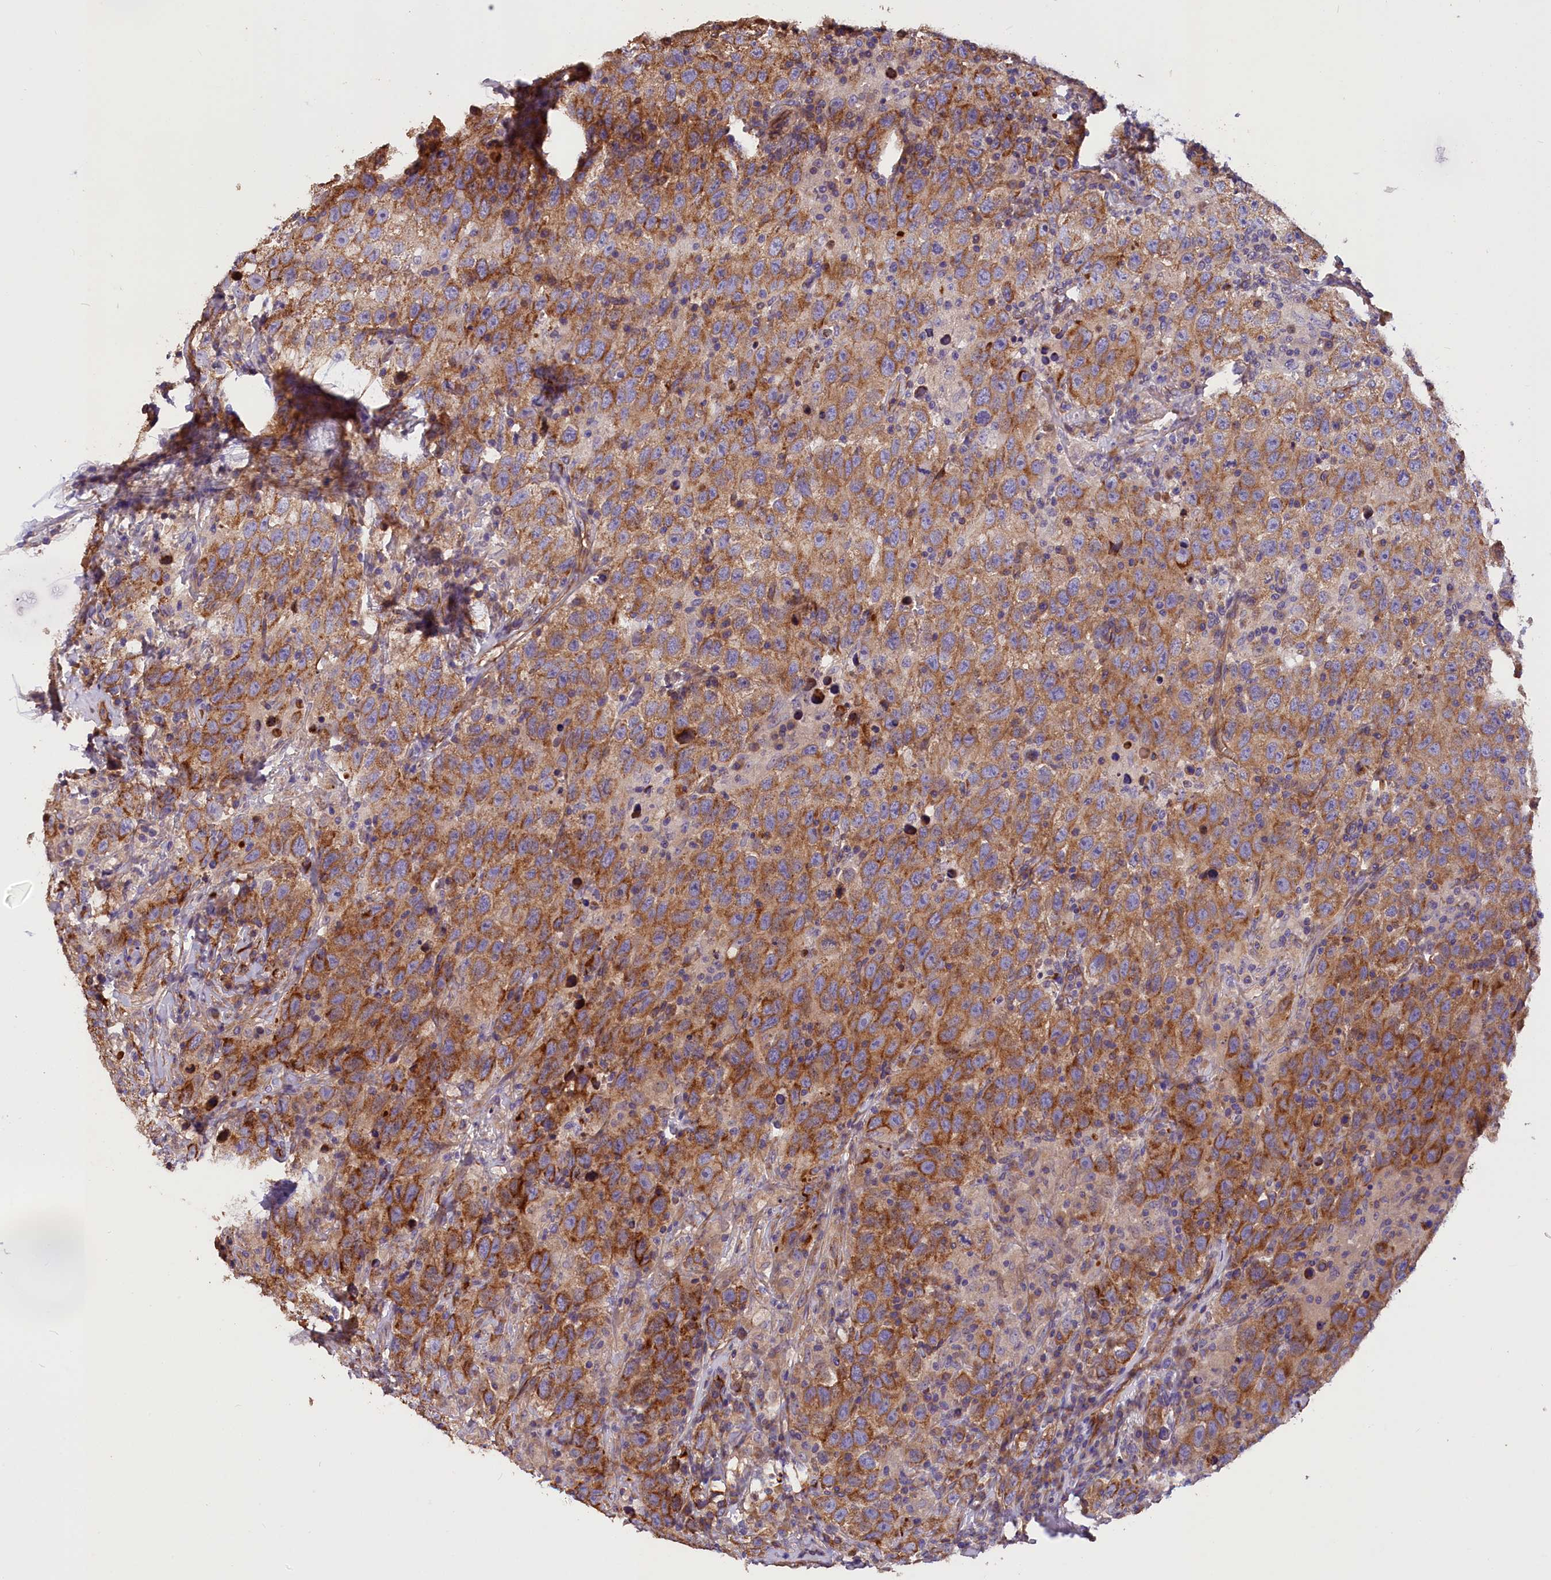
{"staining": {"intensity": "moderate", "quantity": ">75%", "location": "cytoplasmic/membranous"}, "tissue": "testis cancer", "cell_type": "Tumor cells", "image_type": "cancer", "snomed": [{"axis": "morphology", "description": "Seminoma, NOS"}, {"axis": "topography", "description": "Testis"}], "caption": "IHC of testis cancer displays medium levels of moderate cytoplasmic/membranous expression in about >75% of tumor cells. The staining was performed using DAB to visualize the protein expression in brown, while the nuclei were stained in blue with hematoxylin (Magnification: 20x).", "gene": "ERMARD", "patient": {"sex": "male", "age": 65}}